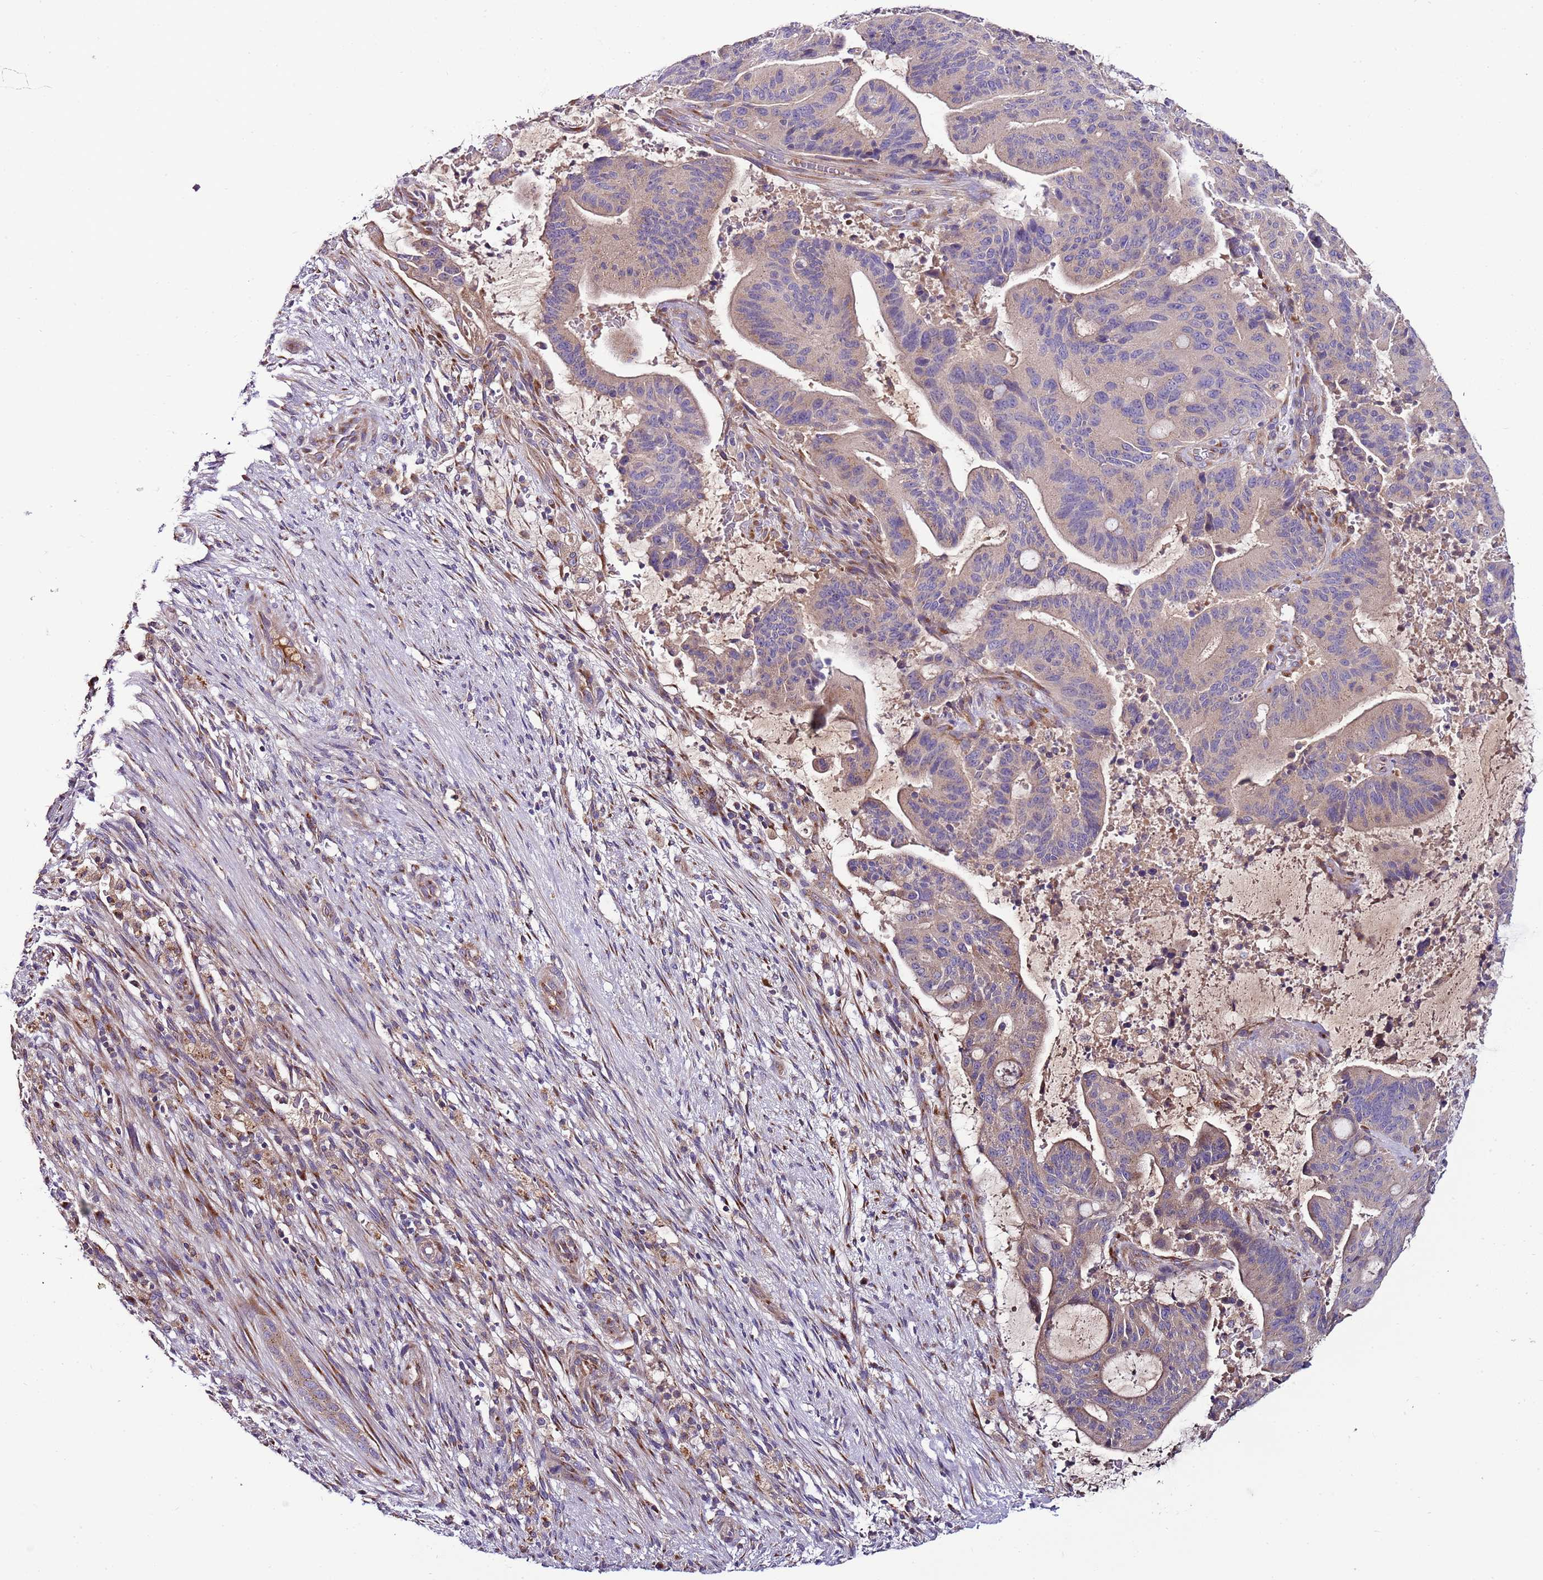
{"staining": {"intensity": "weak", "quantity": "25%-75%", "location": "cytoplasmic/membranous"}, "tissue": "liver cancer", "cell_type": "Tumor cells", "image_type": "cancer", "snomed": [{"axis": "morphology", "description": "Normal tissue, NOS"}, {"axis": "morphology", "description": "Cholangiocarcinoma"}, {"axis": "topography", "description": "Liver"}, {"axis": "topography", "description": "Peripheral nerve tissue"}], "caption": "Tumor cells show low levels of weak cytoplasmic/membranous positivity in approximately 25%-75% of cells in liver cholangiocarcinoma. (IHC, brightfield microscopy, high magnification).", "gene": "FAM20A", "patient": {"sex": "female", "age": 73}}